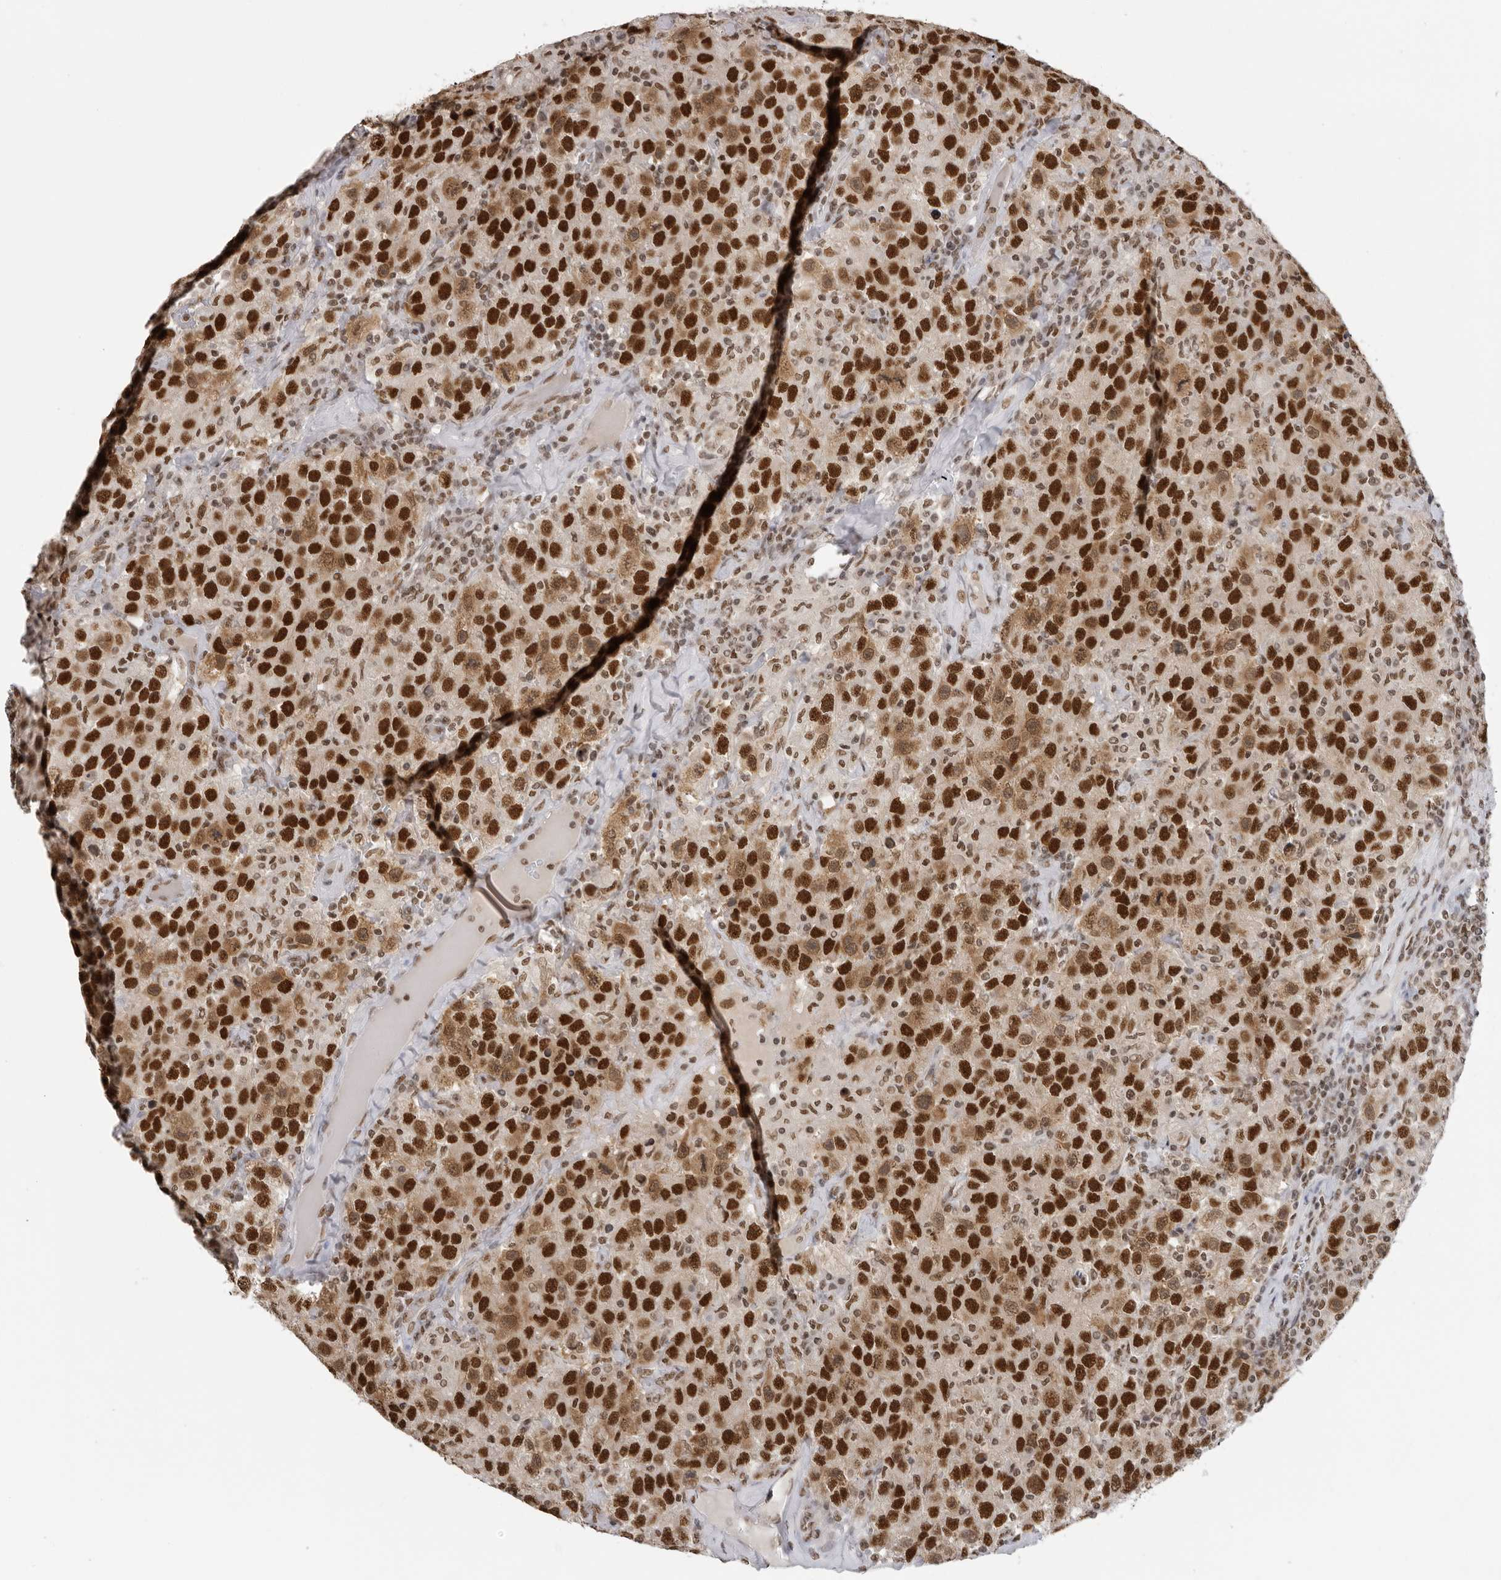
{"staining": {"intensity": "strong", "quantity": ">75%", "location": "cytoplasmic/membranous,nuclear"}, "tissue": "testis cancer", "cell_type": "Tumor cells", "image_type": "cancer", "snomed": [{"axis": "morphology", "description": "Seminoma, NOS"}, {"axis": "topography", "description": "Testis"}], "caption": "Testis cancer stained for a protein exhibits strong cytoplasmic/membranous and nuclear positivity in tumor cells.", "gene": "RPA2", "patient": {"sex": "male", "age": 41}}